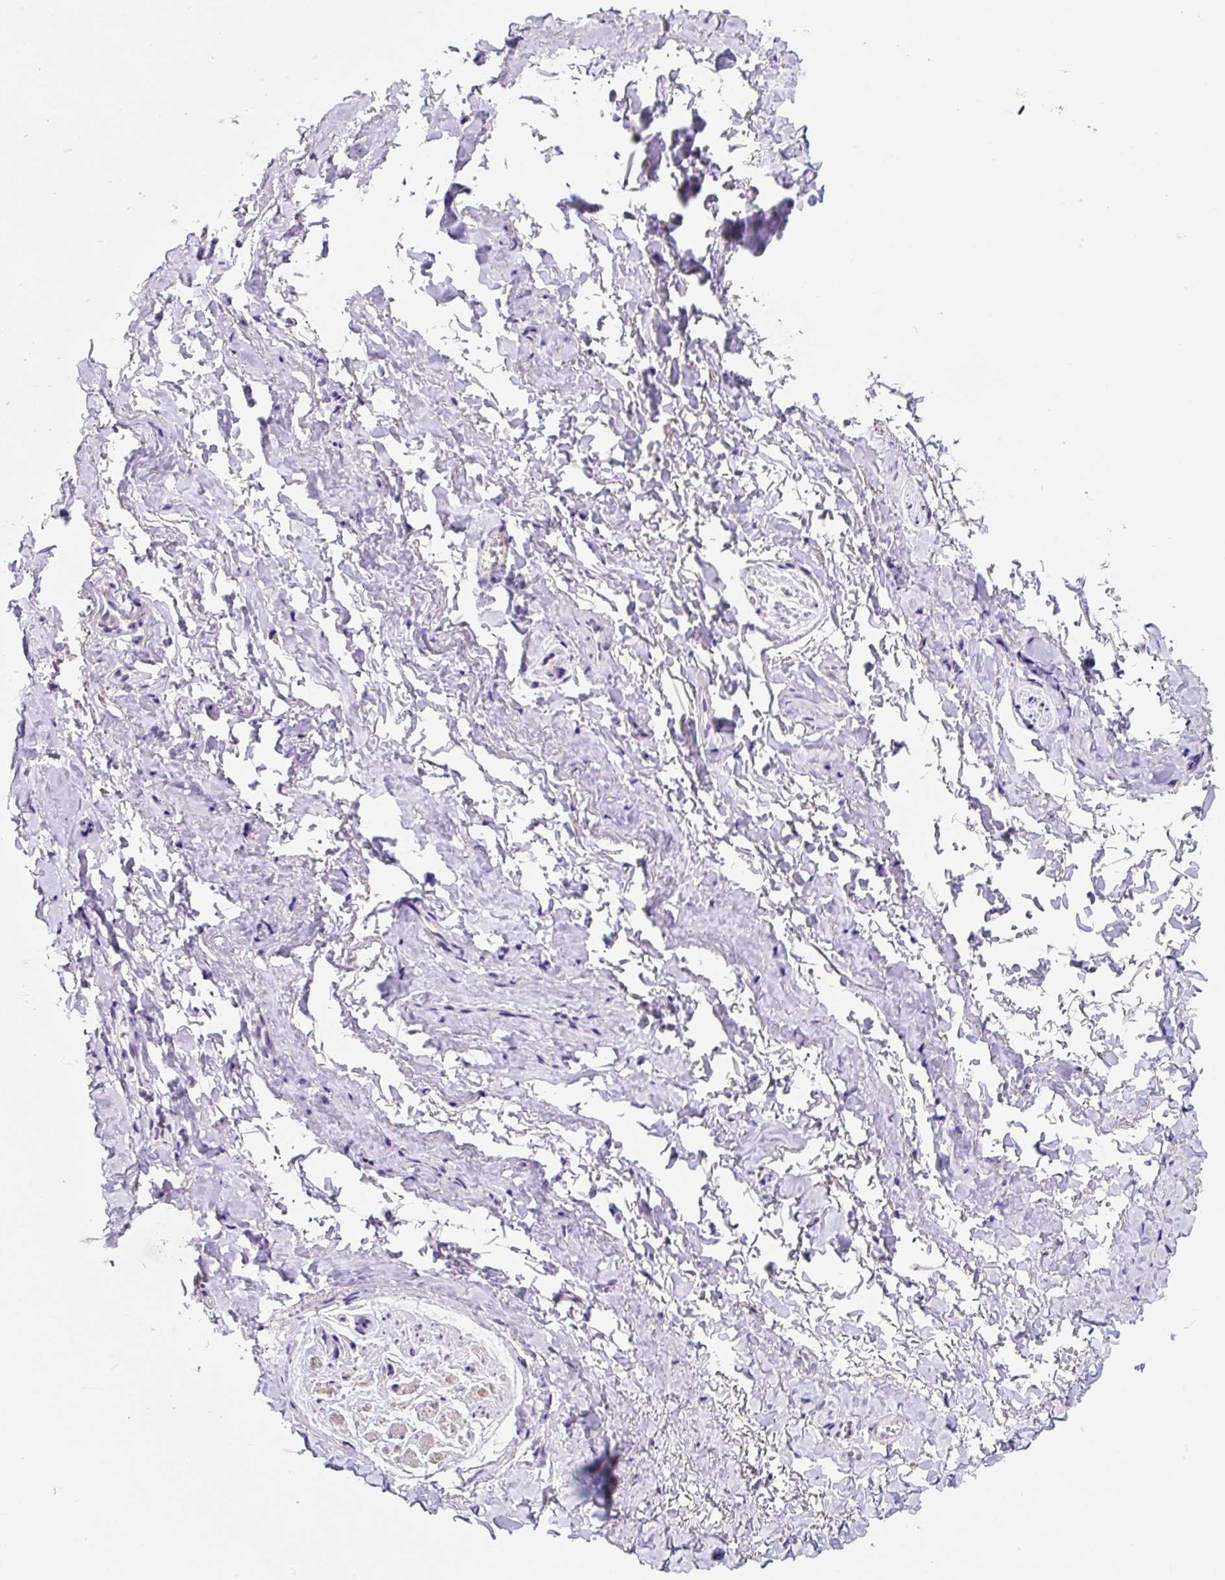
{"staining": {"intensity": "negative", "quantity": "none", "location": "none"}, "tissue": "adipose tissue", "cell_type": "Adipocytes", "image_type": "normal", "snomed": [{"axis": "morphology", "description": "Normal tissue, NOS"}, {"axis": "topography", "description": "Vulva"}, {"axis": "topography", "description": "Vagina"}, {"axis": "topography", "description": "Peripheral nerve tissue"}], "caption": "High magnification brightfield microscopy of benign adipose tissue stained with DAB (3,3'-diaminobenzidine) (brown) and counterstained with hematoxylin (blue): adipocytes show no significant positivity.", "gene": "SYP", "patient": {"sex": "female", "age": 66}}